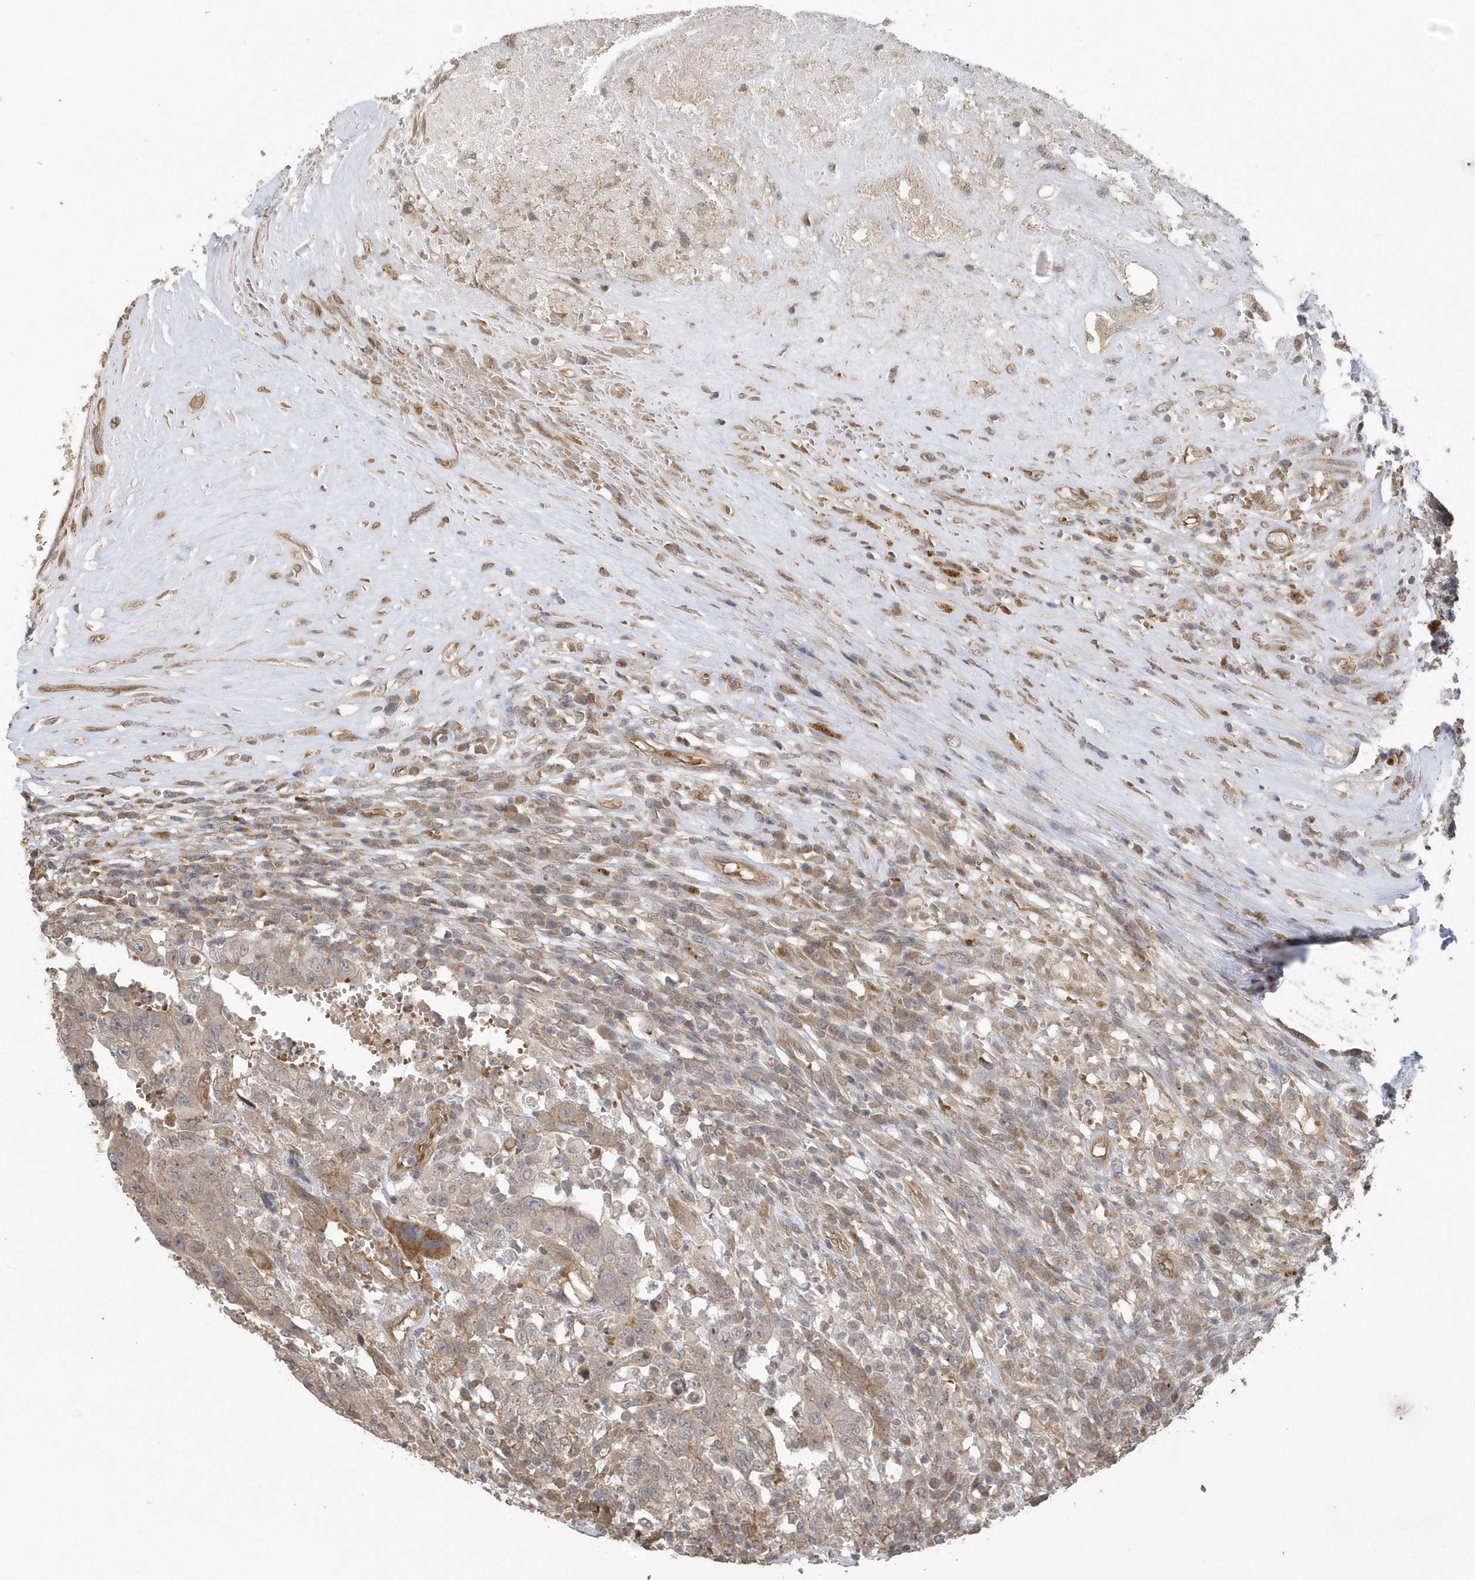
{"staining": {"intensity": "weak", "quantity": ">75%", "location": "cytoplasmic/membranous"}, "tissue": "testis cancer", "cell_type": "Tumor cells", "image_type": "cancer", "snomed": [{"axis": "morphology", "description": "Carcinoma, Embryonal, NOS"}, {"axis": "topography", "description": "Testis"}], "caption": "Weak cytoplasmic/membranous protein expression is appreciated in about >75% of tumor cells in testis embryonal carcinoma. (Stains: DAB in brown, nuclei in blue, Microscopy: brightfield microscopy at high magnification).", "gene": "HERPUD1", "patient": {"sex": "male", "age": 26}}